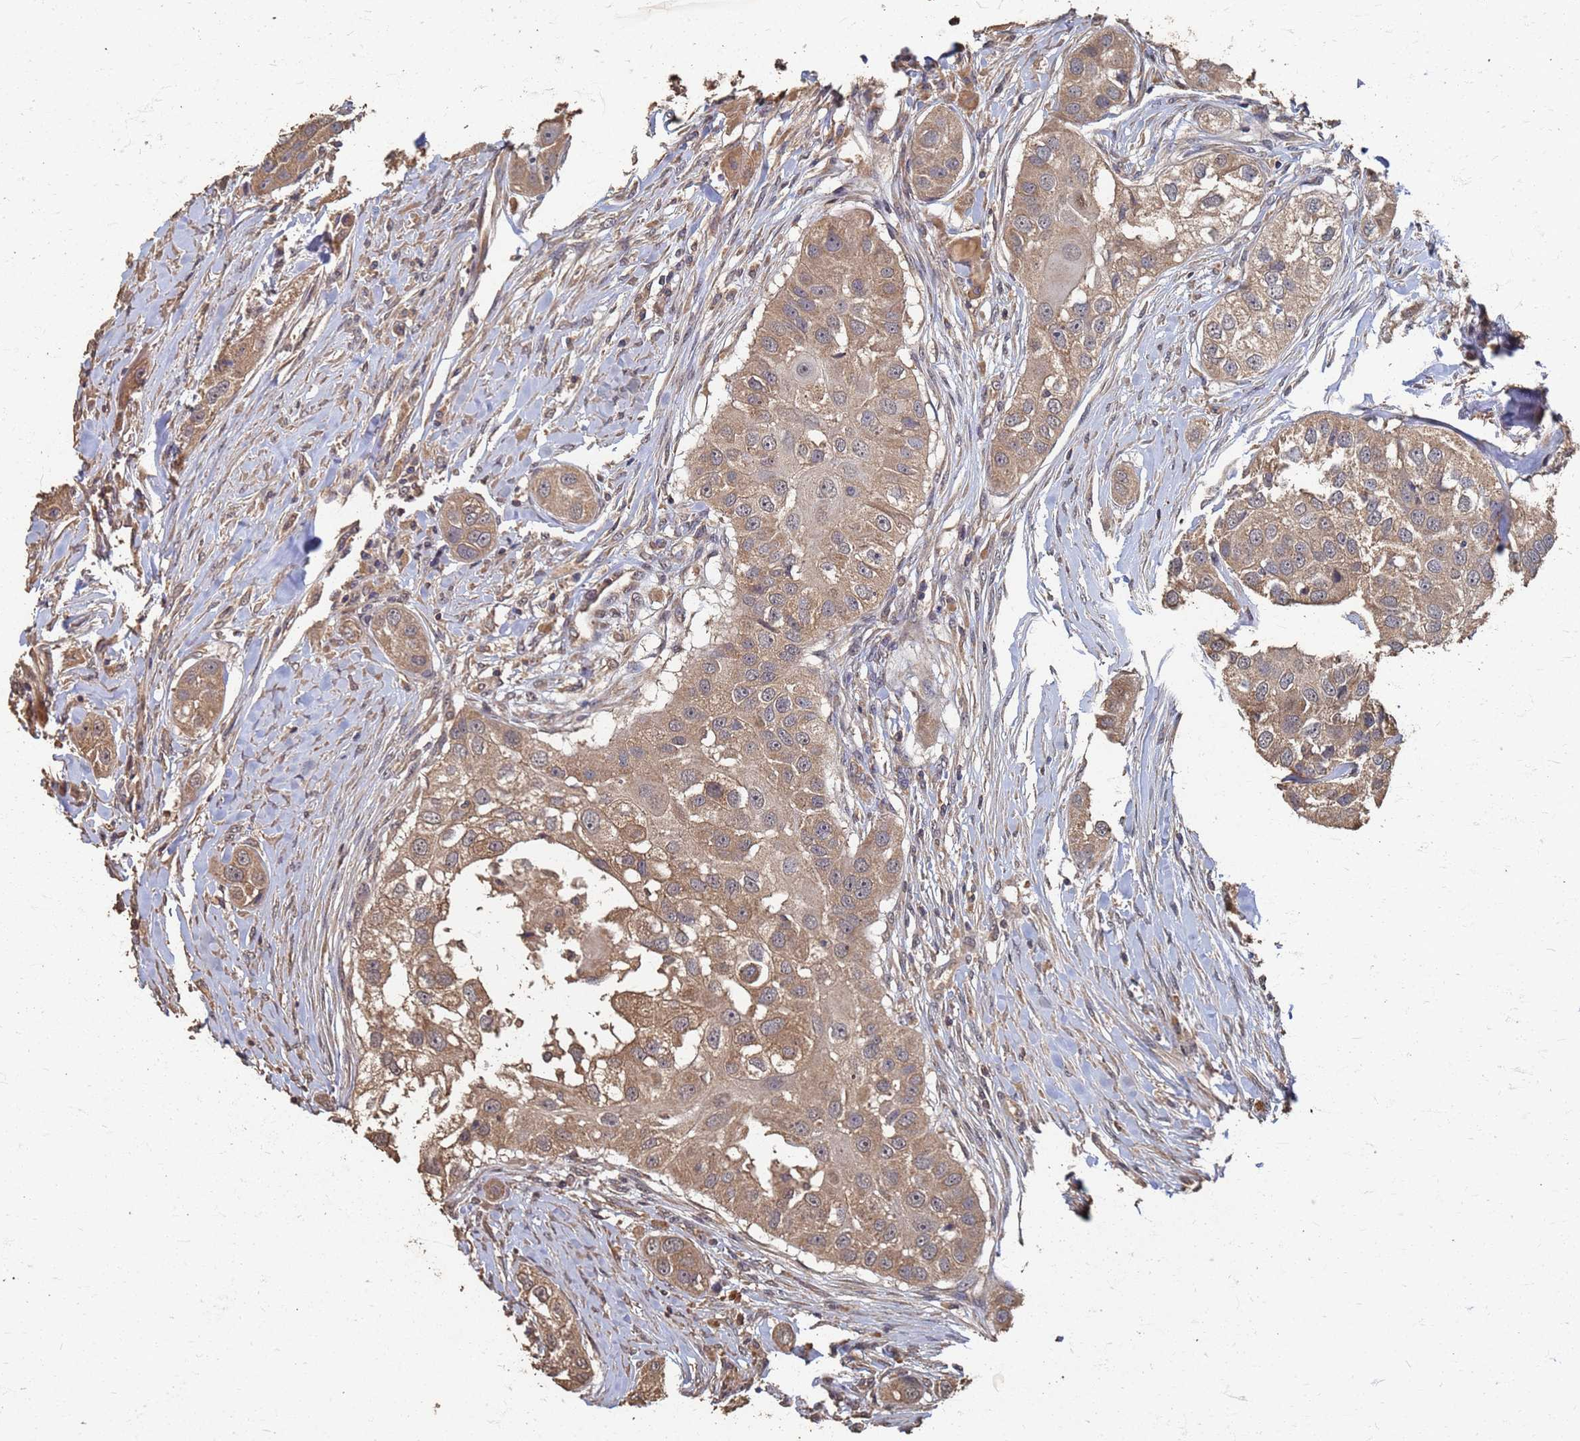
{"staining": {"intensity": "moderate", "quantity": ">75%", "location": "cytoplasmic/membranous"}, "tissue": "head and neck cancer", "cell_type": "Tumor cells", "image_type": "cancer", "snomed": [{"axis": "morphology", "description": "Normal tissue, NOS"}, {"axis": "morphology", "description": "Squamous cell carcinoma, NOS"}, {"axis": "topography", "description": "Skeletal muscle"}, {"axis": "topography", "description": "Head-Neck"}], "caption": "High-power microscopy captured an immunohistochemistry (IHC) micrograph of head and neck squamous cell carcinoma, revealing moderate cytoplasmic/membranous positivity in about >75% of tumor cells.", "gene": "DPH5", "patient": {"sex": "male", "age": 51}}